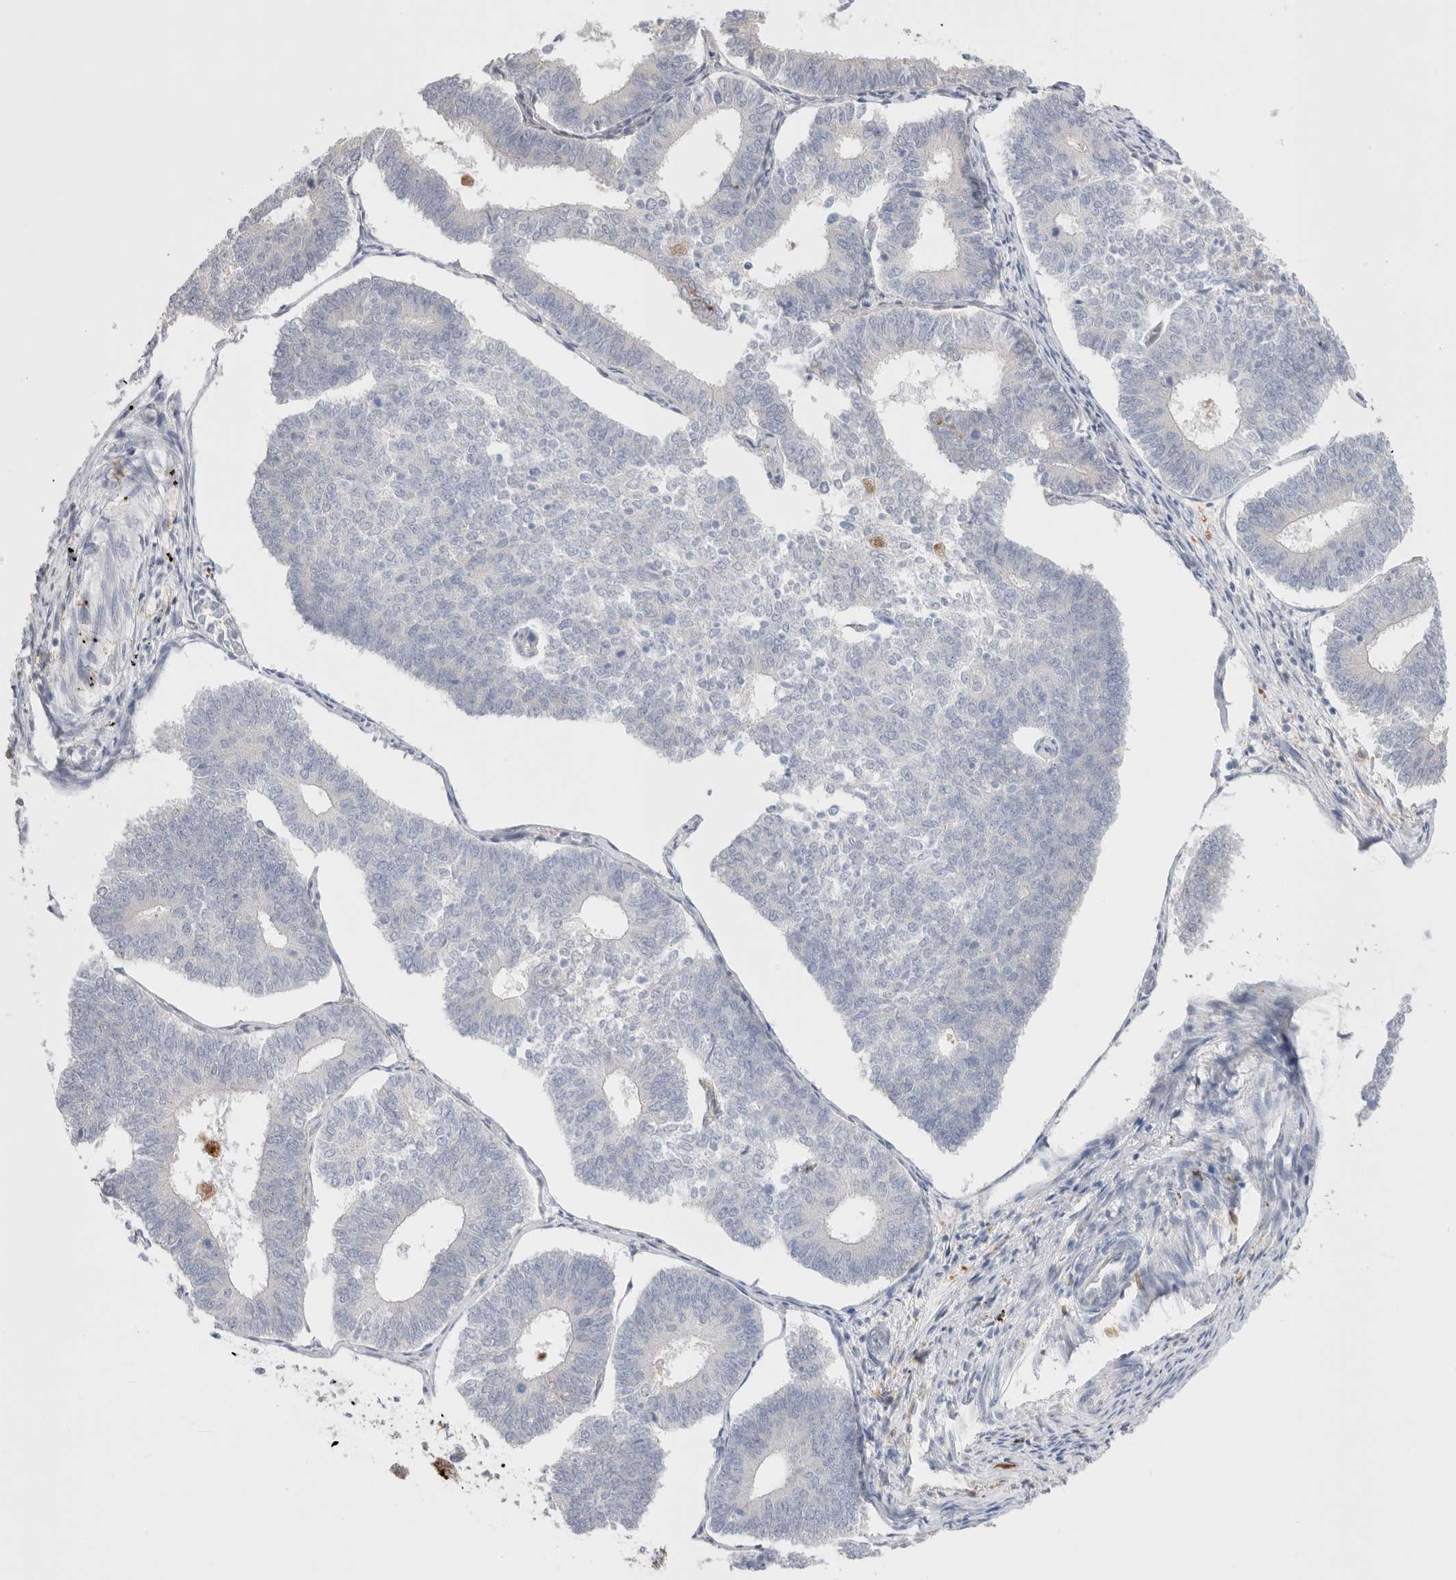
{"staining": {"intensity": "negative", "quantity": "none", "location": "none"}, "tissue": "endometrial cancer", "cell_type": "Tumor cells", "image_type": "cancer", "snomed": [{"axis": "morphology", "description": "Adenocarcinoma, NOS"}, {"axis": "topography", "description": "Endometrium"}], "caption": "DAB immunohistochemical staining of human endometrial cancer demonstrates no significant expression in tumor cells. (DAB immunohistochemistry, high magnification).", "gene": "HPGDS", "patient": {"sex": "female", "age": 70}}